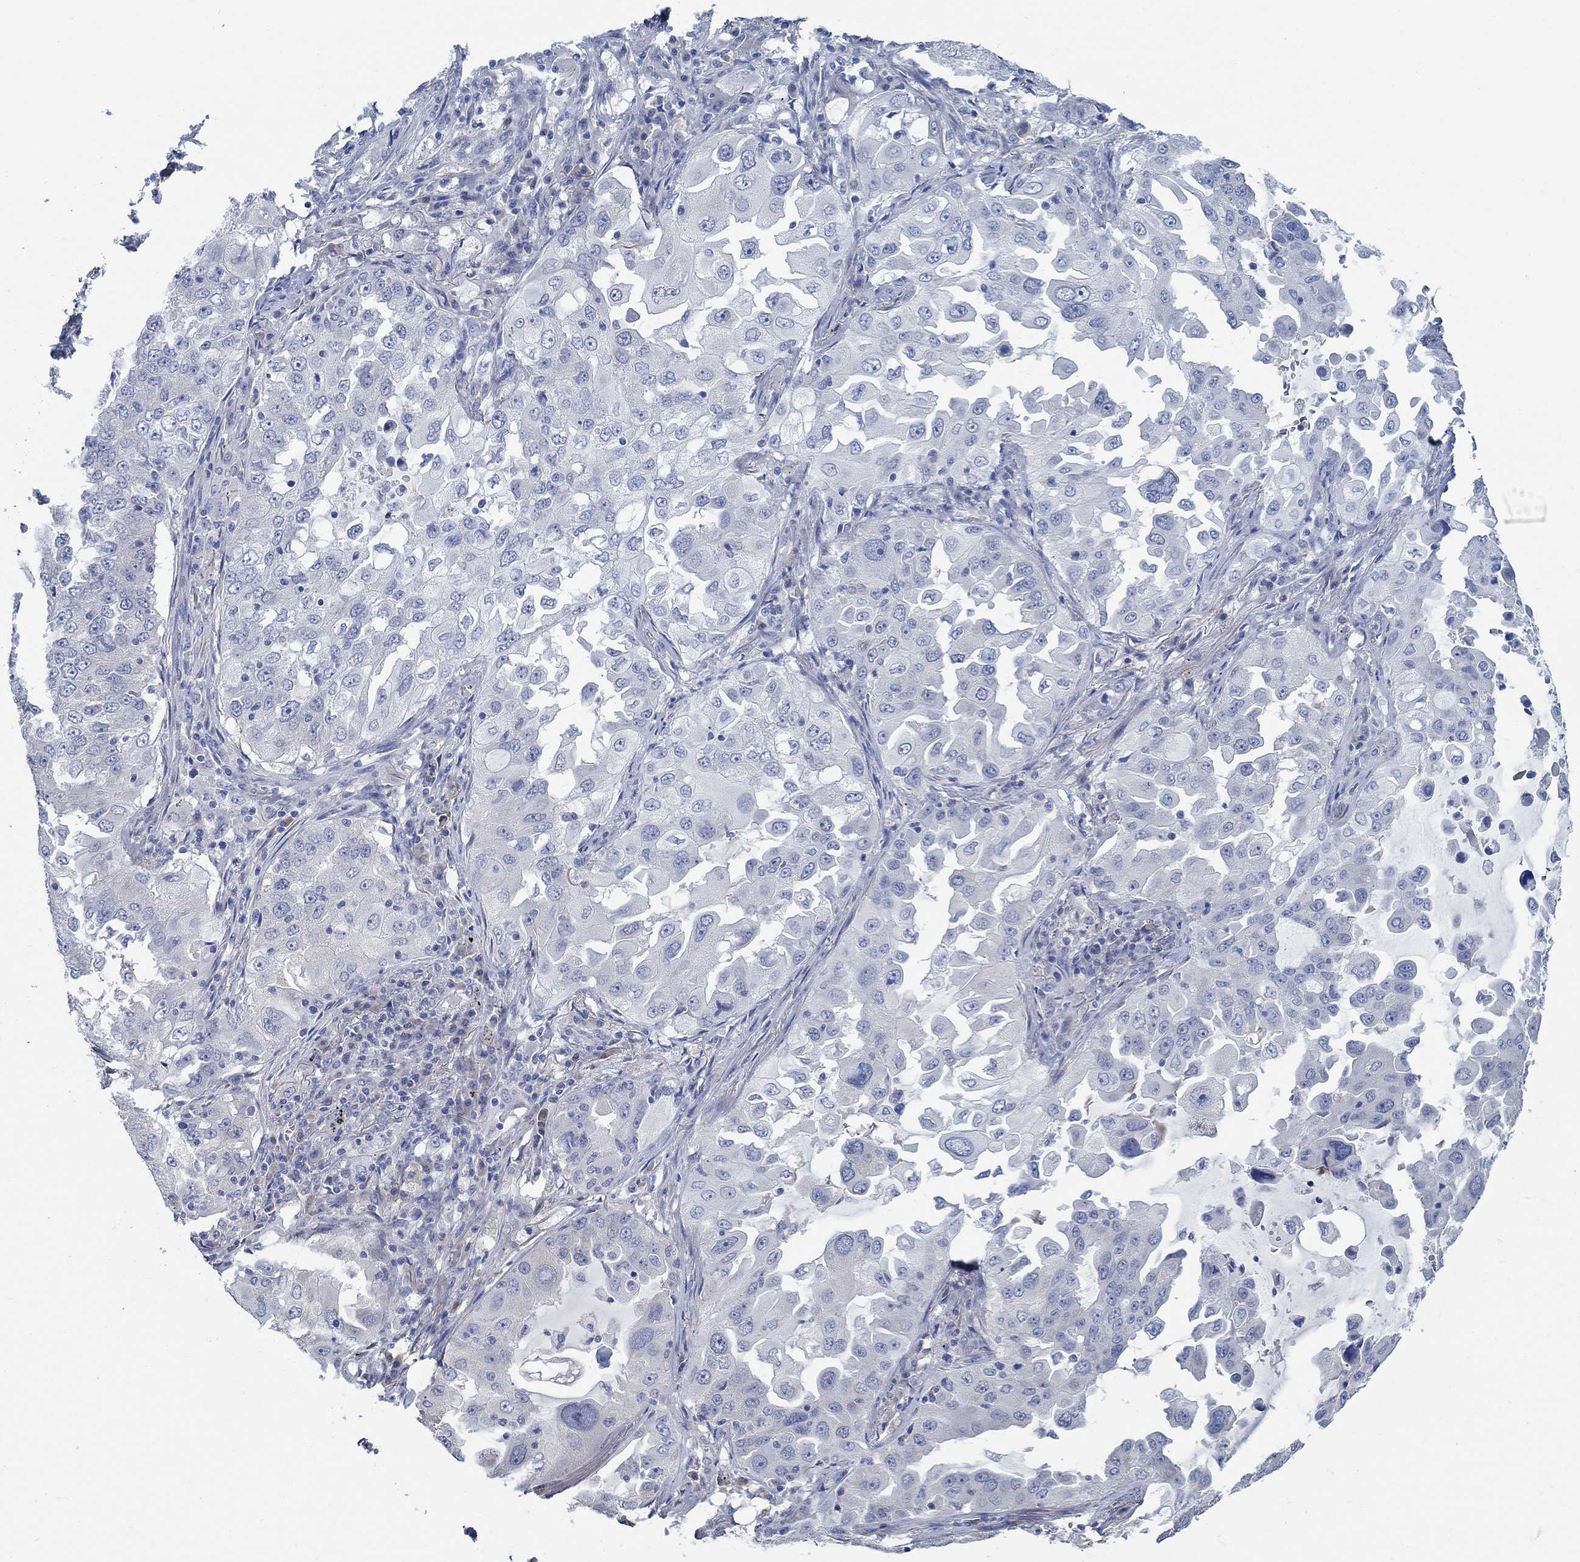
{"staining": {"intensity": "negative", "quantity": "none", "location": "none"}, "tissue": "lung cancer", "cell_type": "Tumor cells", "image_type": "cancer", "snomed": [{"axis": "morphology", "description": "Adenocarcinoma, NOS"}, {"axis": "topography", "description": "Lung"}], "caption": "Immunohistochemistry of human lung cancer exhibits no positivity in tumor cells.", "gene": "C15orf39", "patient": {"sex": "female", "age": 61}}